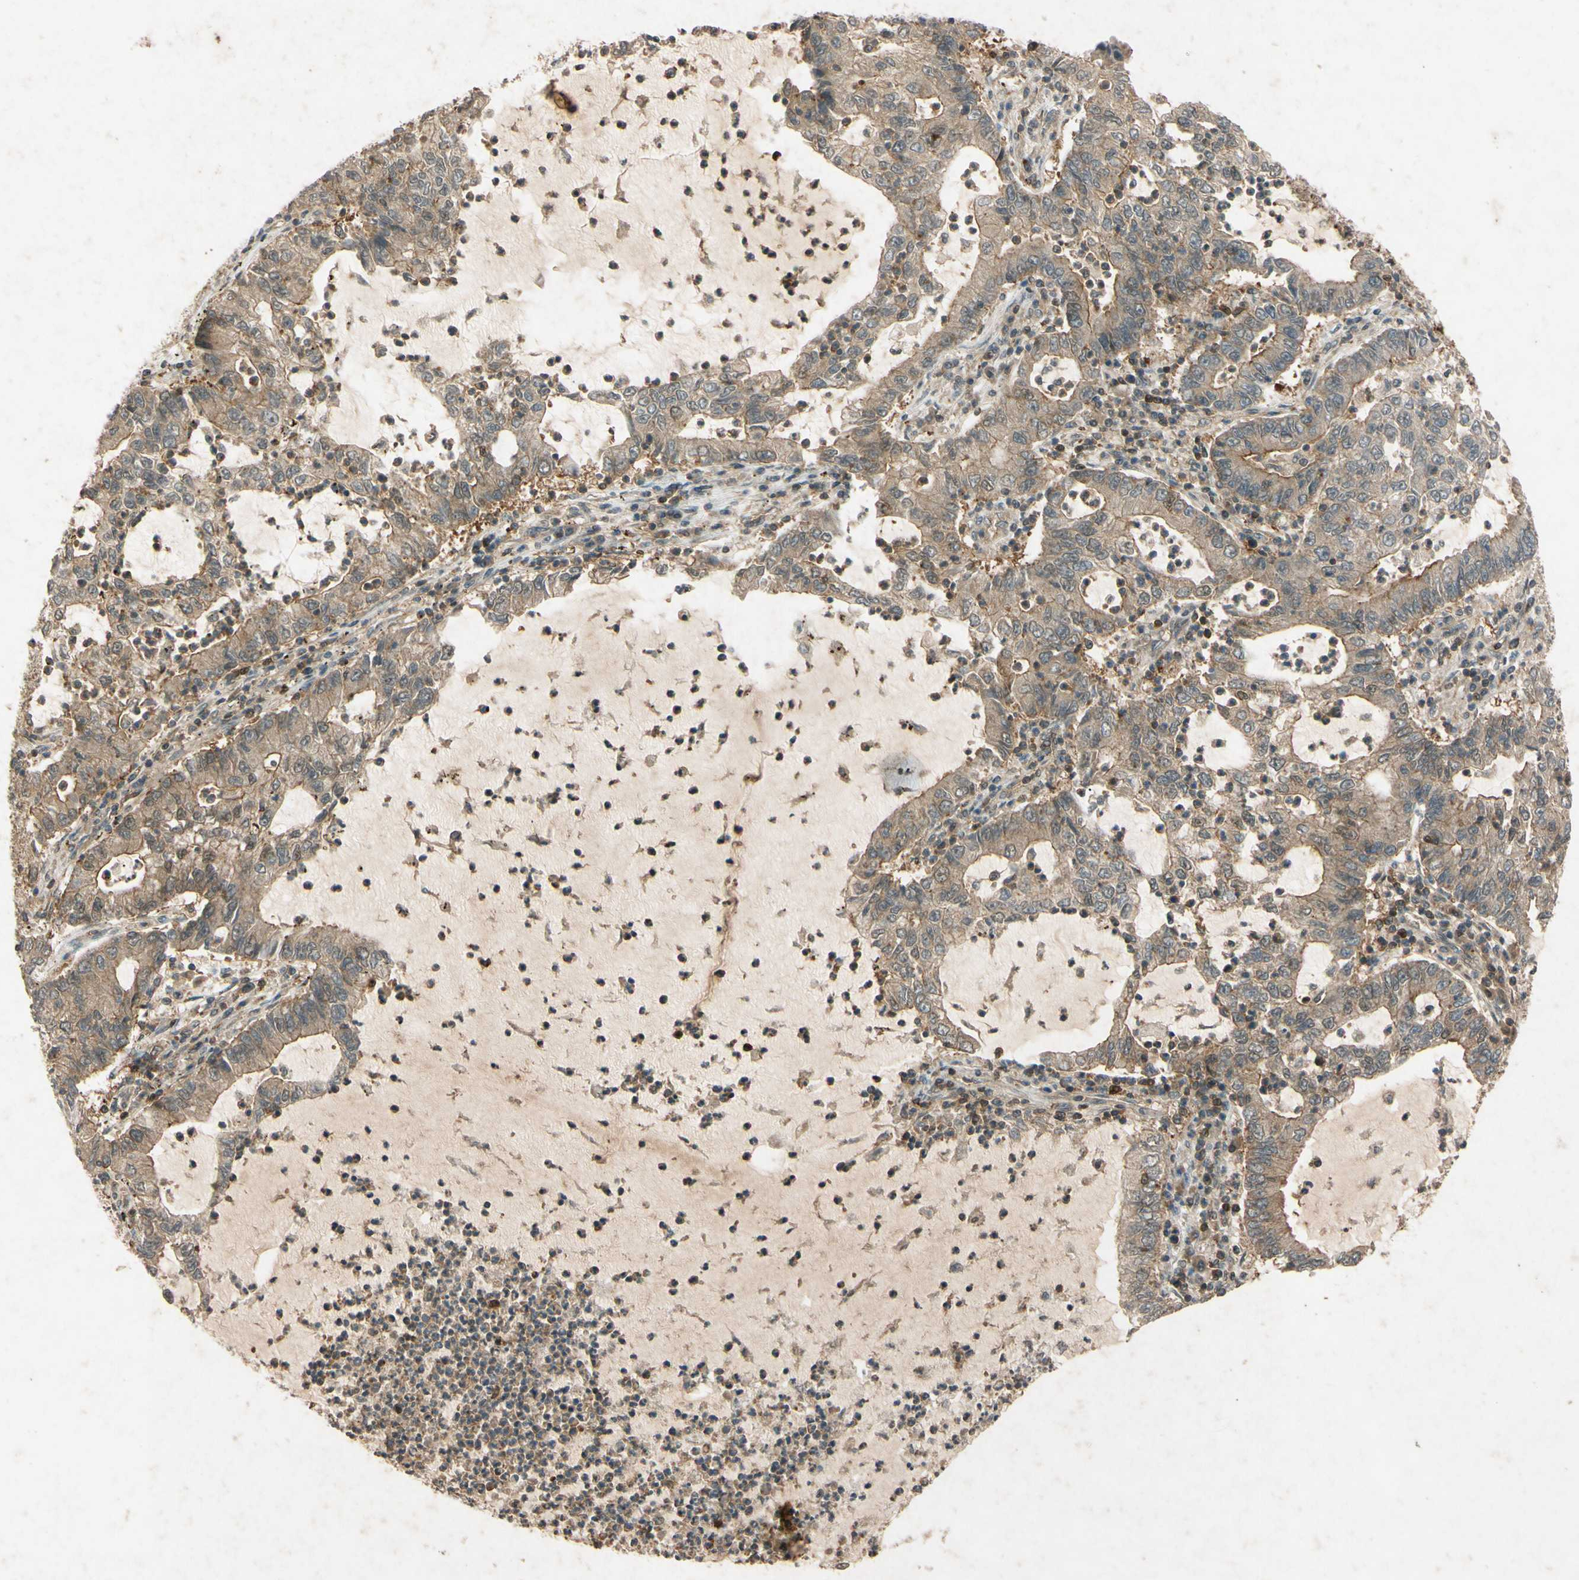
{"staining": {"intensity": "moderate", "quantity": ">75%", "location": "cytoplasmic/membranous"}, "tissue": "lung cancer", "cell_type": "Tumor cells", "image_type": "cancer", "snomed": [{"axis": "morphology", "description": "Adenocarcinoma, NOS"}, {"axis": "topography", "description": "Lung"}], "caption": "Human lung adenocarcinoma stained for a protein (brown) demonstrates moderate cytoplasmic/membranous positive expression in approximately >75% of tumor cells.", "gene": "EPHA8", "patient": {"sex": "female", "age": 51}}